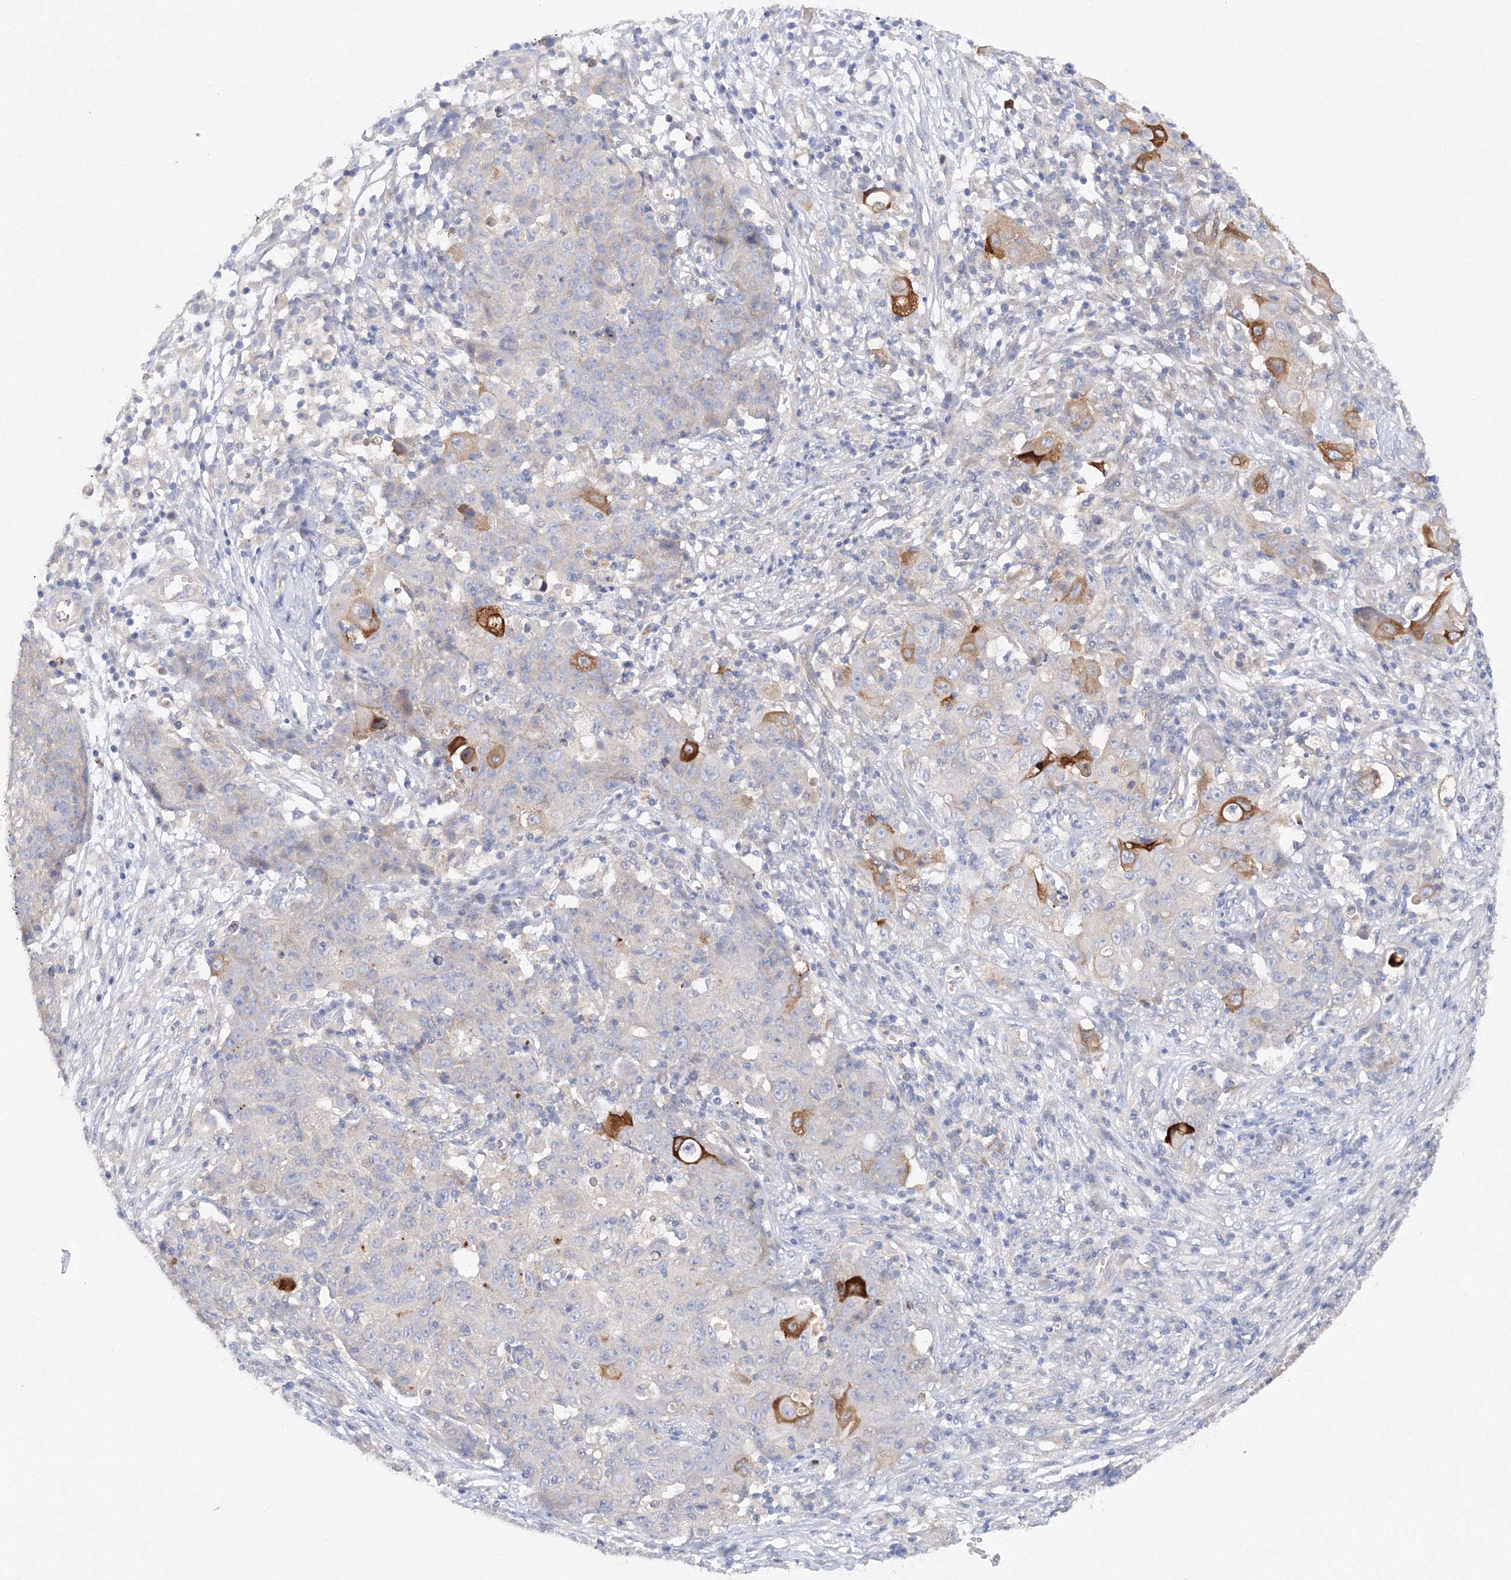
{"staining": {"intensity": "moderate", "quantity": "<25%", "location": "cytoplasmic/membranous"}, "tissue": "ovarian cancer", "cell_type": "Tumor cells", "image_type": "cancer", "snomed": [{"axis": "morphology", "description": "Carcinoma, endometroid"}, {"axis": "topography", "description": "Ovary"}], "caption": "High-power microscopy captured an IHC photomicrograph of ovarian cancer, revealing moderate cytoplasmic/membranous positivity in about <25% of tumor cells. Nuclei are stained in blue.", "gene": "DIS3L2", "patient": {"sex": "female", "age": 42}}